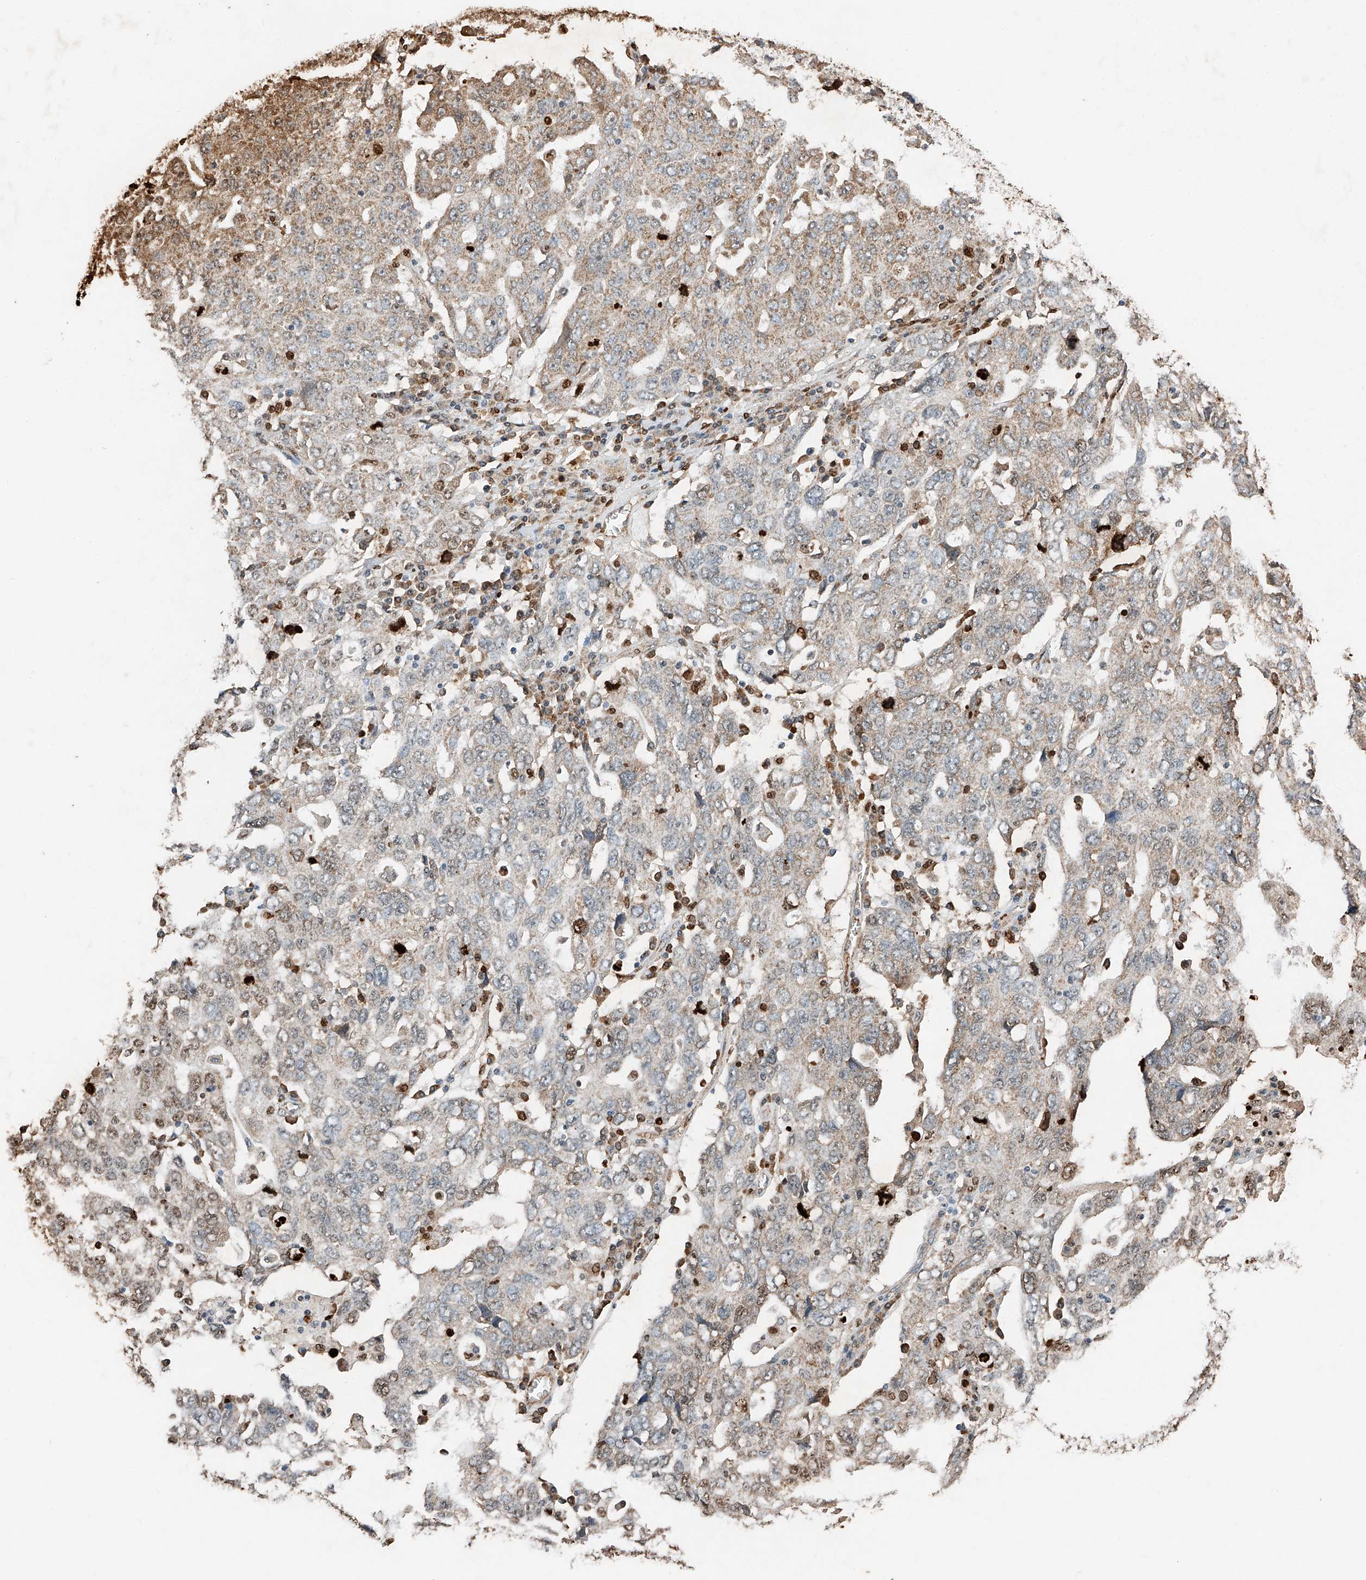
{"staining": {"intensity": "moderate", "quantity": "25%-75%", "location": "cytoplasmic/membranous"}, "tissue": "ovarian cancer", "cell_type": "Tumor cells", "image_type": "cancer", "snomed": [{"axis": "morphology", "description": "Carcinoma, endometroid"}, {"axis": "topography", "description": "Ovary"}], "caption": "This is a micrograph of IHC staining of endometroid carcinoma (ovarian), which shows moderate staining in the cytoplasmic/membranous of tumor cells.", "gene": "CTDP1", "patient": {"sex": "female", "age": 62}}